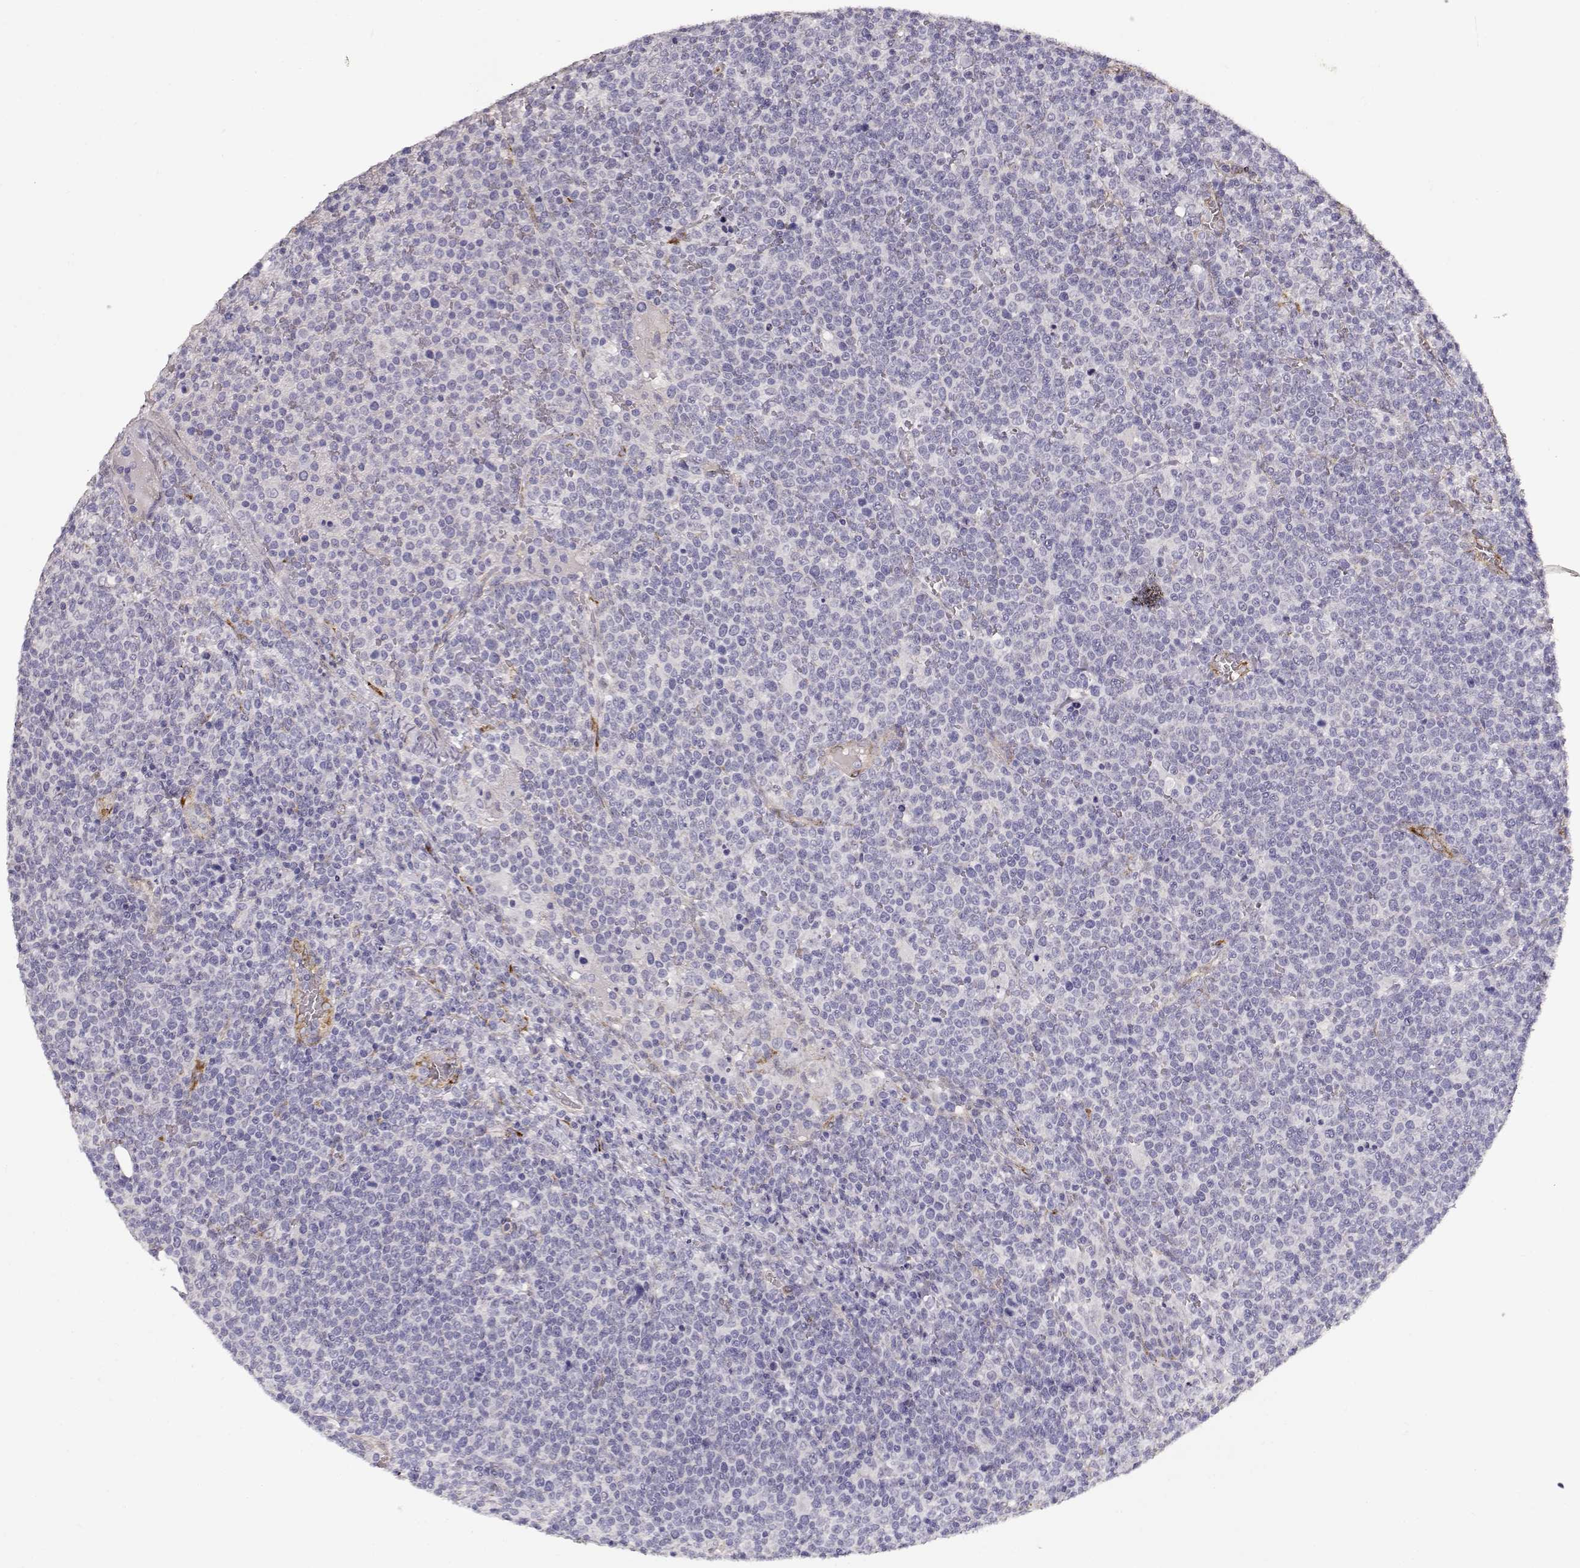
{"staining": {"intensity": "negative", "quantity": "none", "location": "none"}, "tissue": "lymphoma", "cell_type": "Tumor cells", "image_type": "cancer", "snomed": [{"axis": "morphology", "description": "Malignant lymphoma, non-Hodgkin's type, High grade"}, {"axis": "topography", "description": "Lymph node"}], "caption": "The IHC micrograph has no significant positivity in tumor cells of lymphoma tissue.", "gene": "LAMC1", "patient": {"sex": "male", "age": 61}}